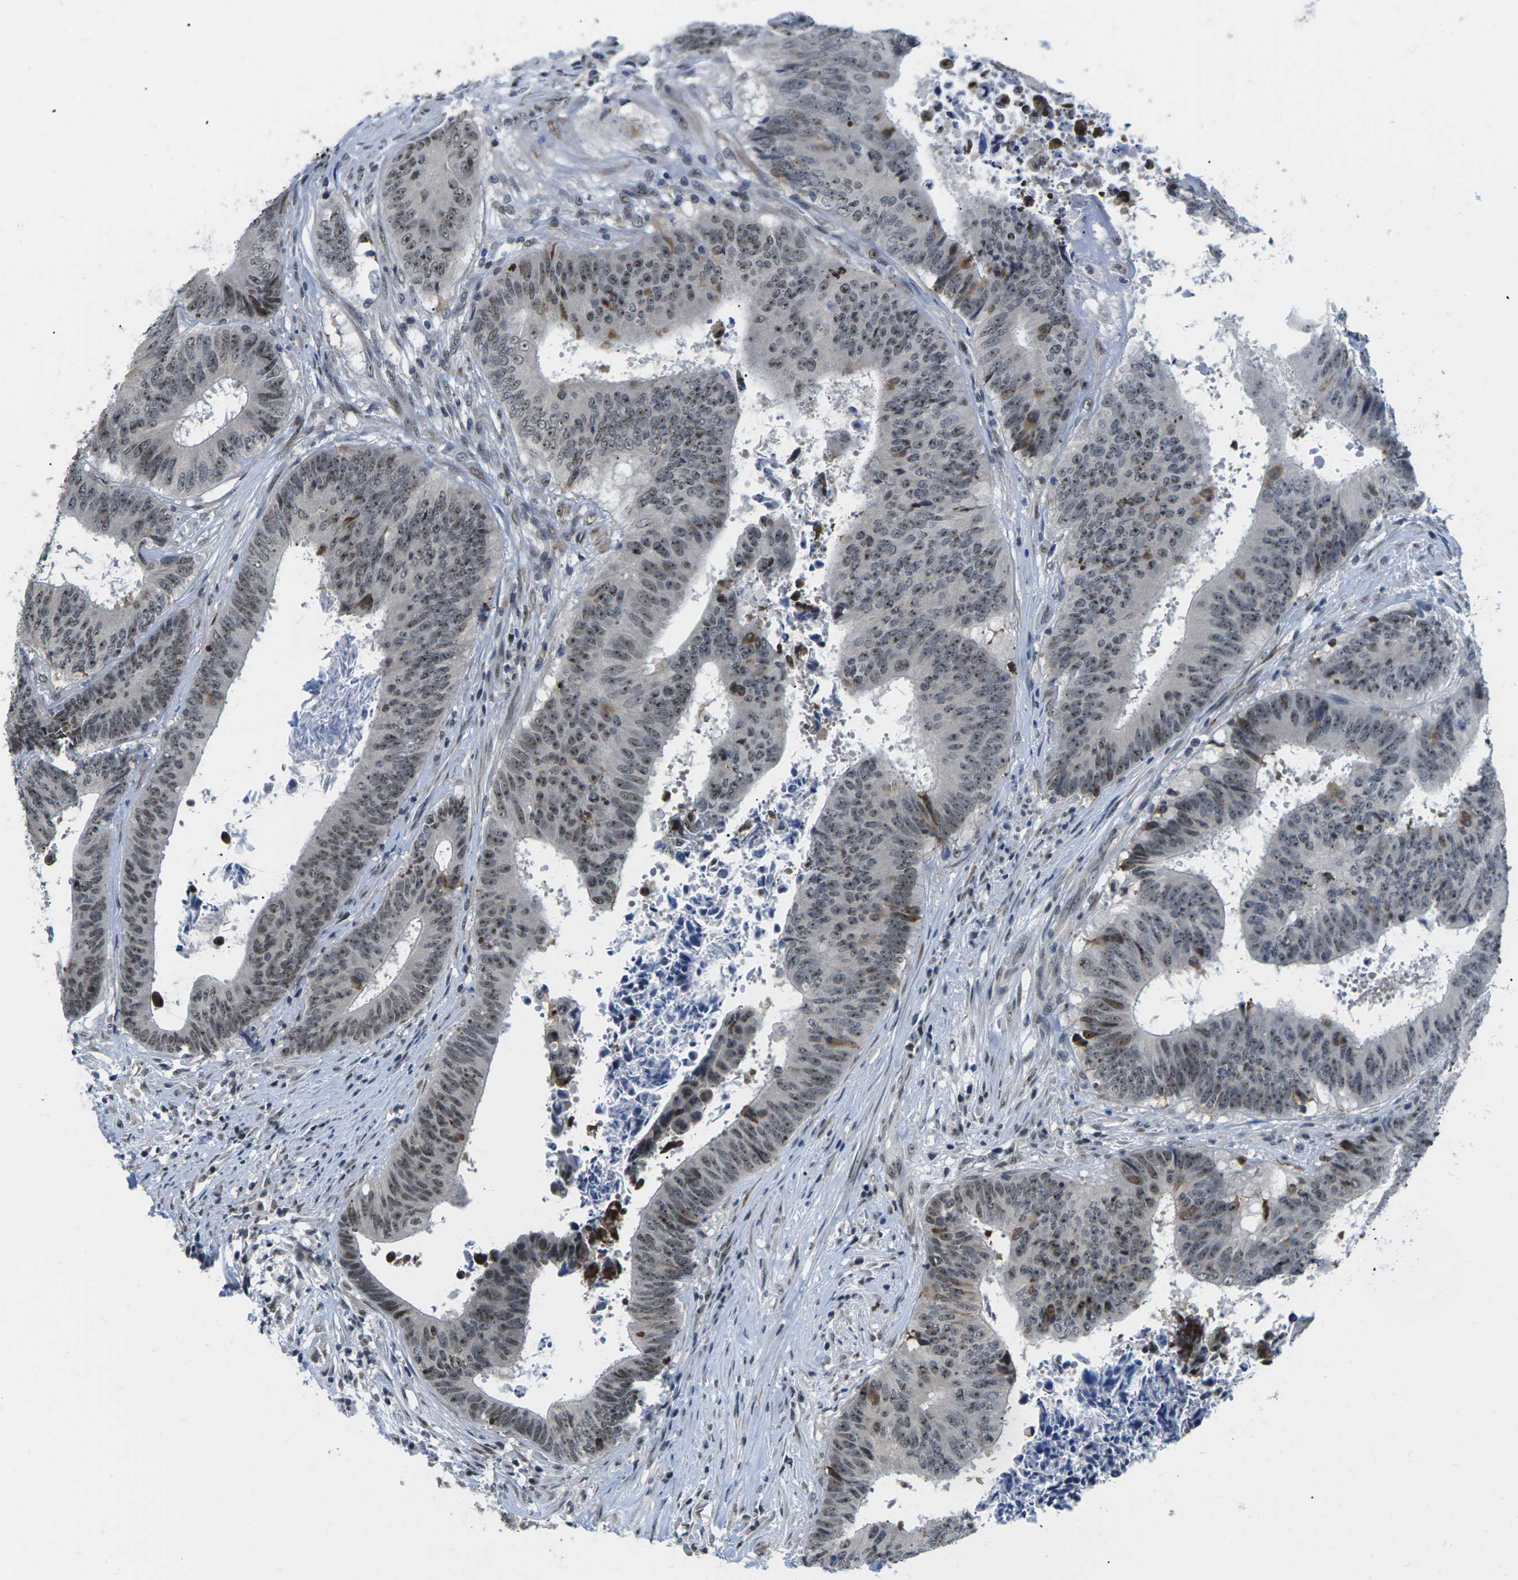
{"staining": {"intensity": "moderate", "quantity": ">75%", "location": "nuclear"}, "tissue": "colorectal cancer", "cell_type": "Tumor cells", "image_type": "cancer", "snomed": [{"axis": "morphology", "description": "Adenocarcinoma, NOS"}, {"axis": "topography", "description": "Rectum"}], "caption": "Moderate nuclear protein staining is present in about >75% of tumor cells in colorectal adenocarcinoma.", "gene": "NSRP1", "patient": {"sex": "male", "age": 72}}